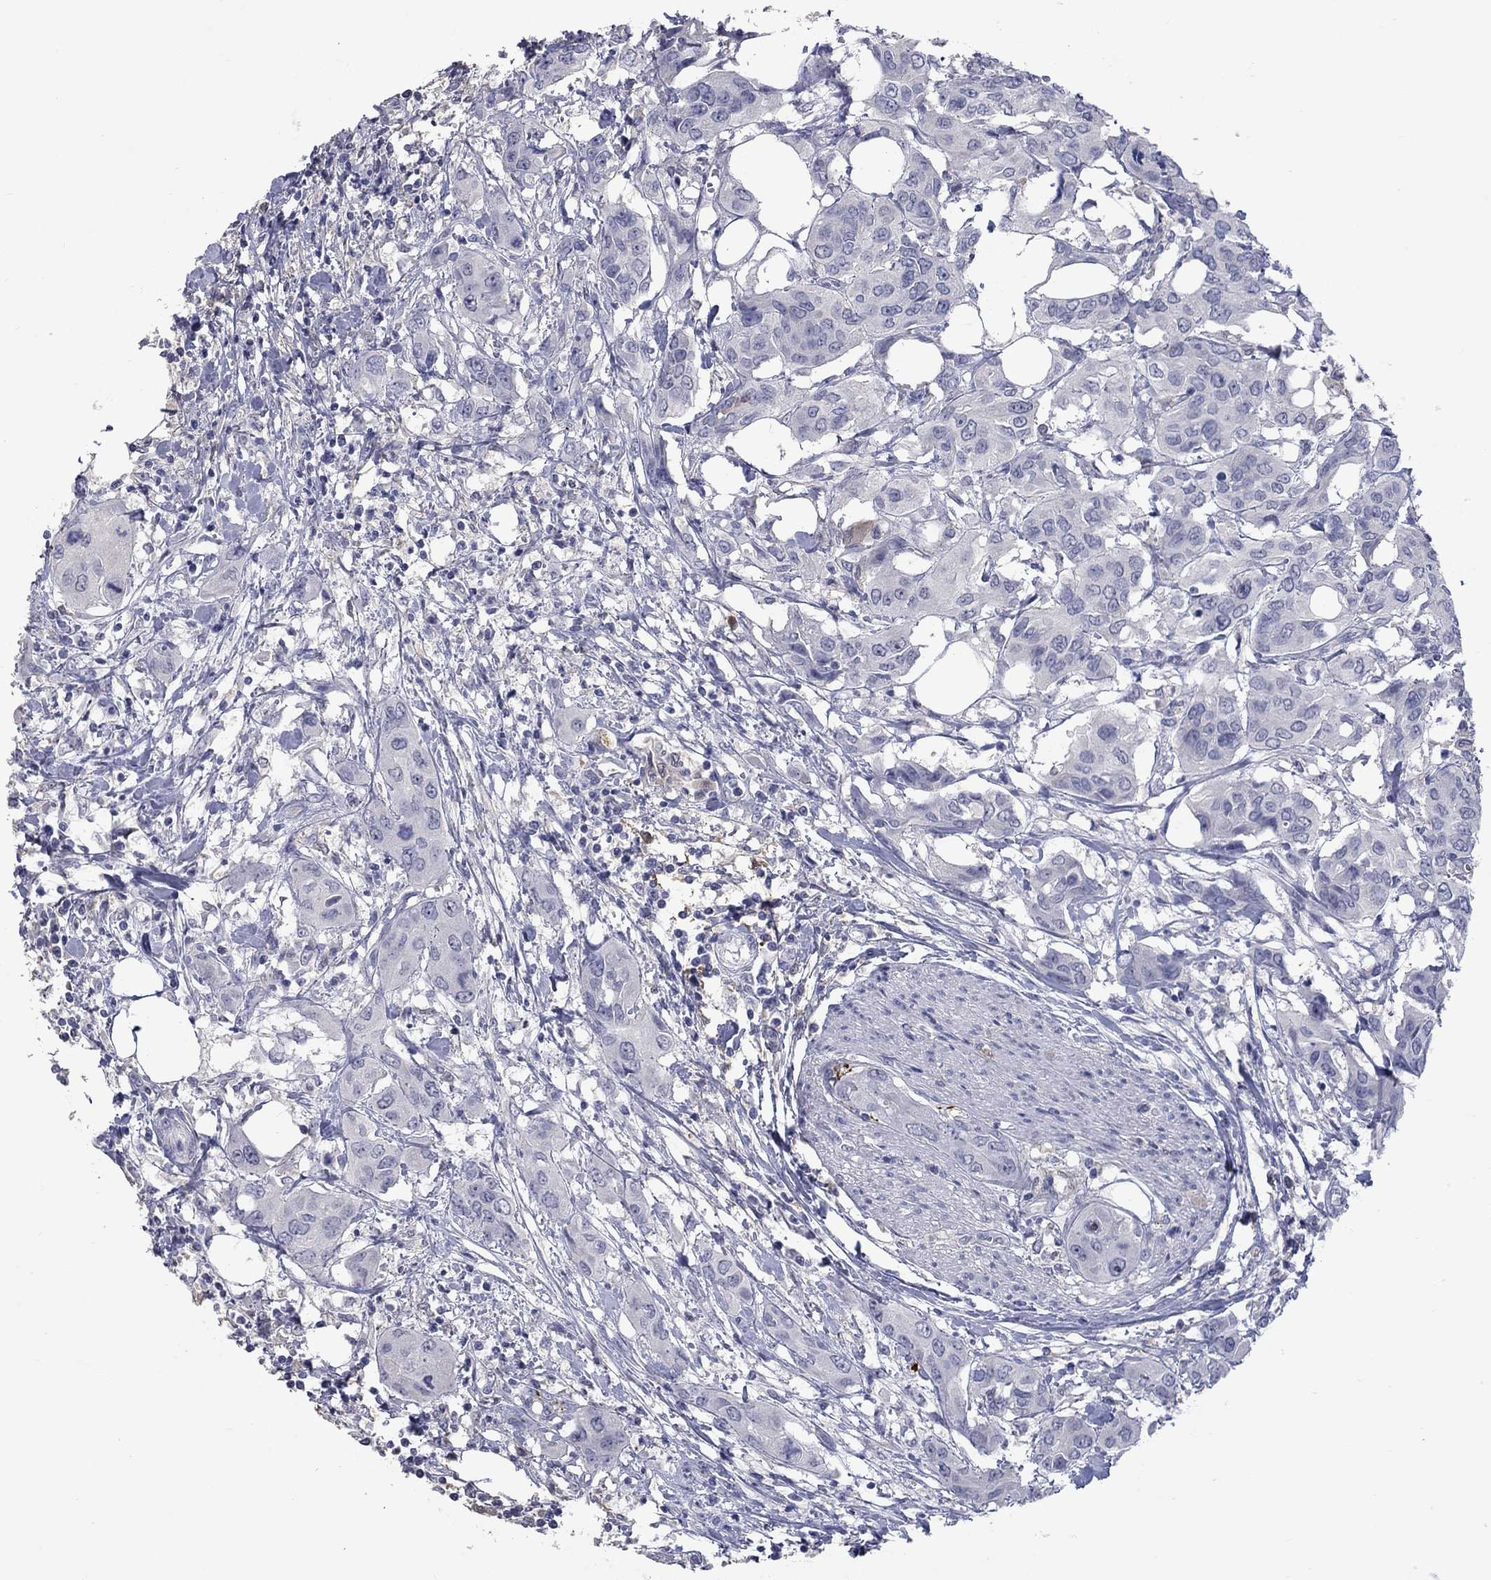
{"staining": {"intensity": "negative", "quantity": "none", "location": "none"}, "tissue": "urothelial cancer", "cell_type": "Tumor cells", "image_type": "cancer", "snomed": [{"axis": "morphology", "description": "Urothelial carcinoma, NOS"}, {"axis": "morphology", "description": "Urothelial carcinoma, High grade"}, {"axis": "topography", "description": "Urinary bladder"}], "caption": "Protein analysis of urothelial cancer demonstrates no significant positivity in tumor cells. Brightfield microscopy of immunohistochemistry stained with DAB (3,3'-diaminobenzidine) (brown) and hematoxylin (blue), captured at high magnification.", "gene": "PLEK", "patient": {"sex": "male", "age": 63}}